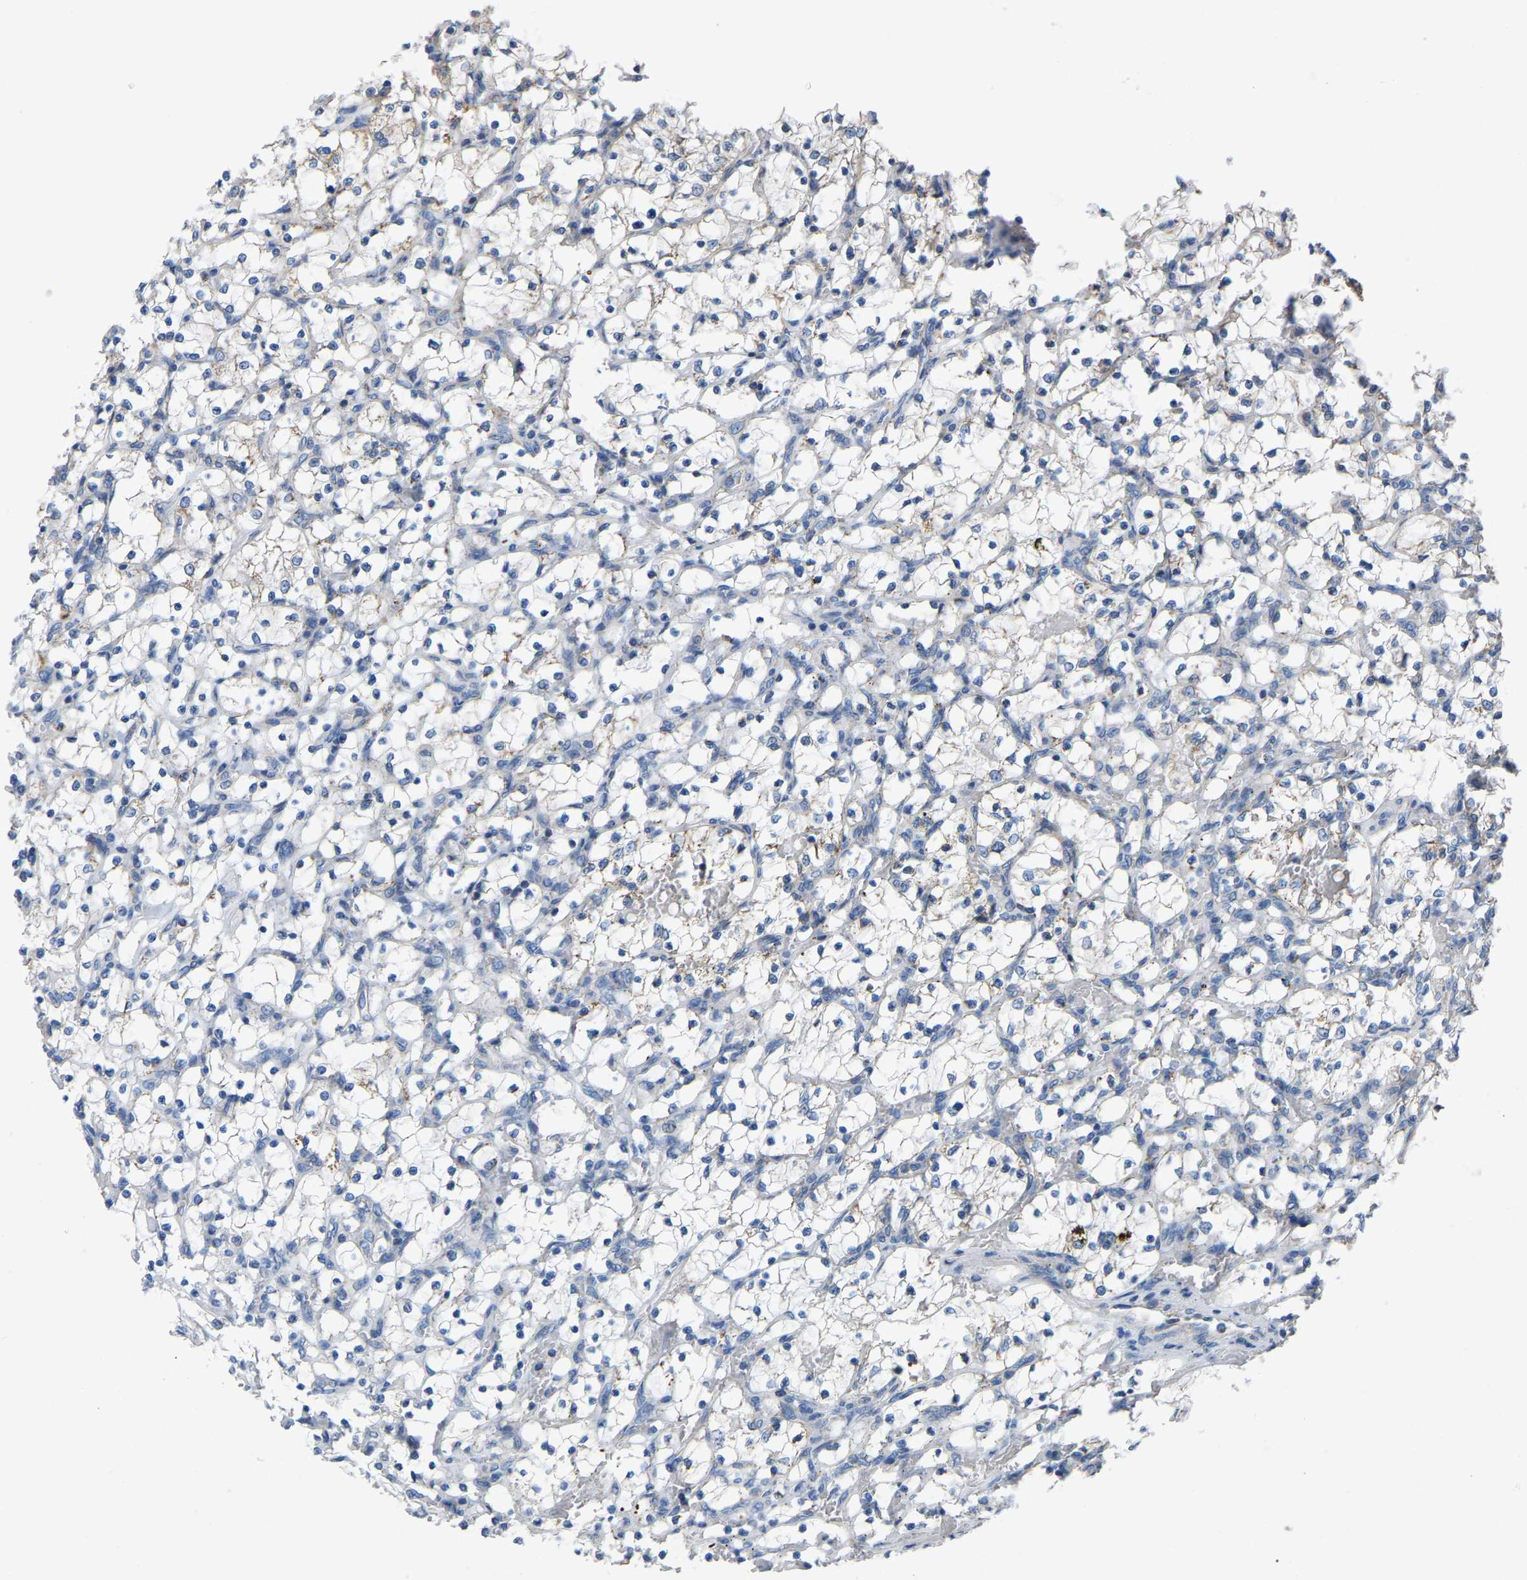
{"staining": {"intensity": "negative", "quantity": "none", "location": "none"}, "tissue": "renal cancer", "cell_type": "Tumor cells", "image_type": "cancer", "snomed": [{"axis": "morphology", "description": "Adenocarcinoma, NOS"}, {"axis": "topography", "description": "Kidney"}], "caption": "An image of adenocarcinoma (renal) stained for a protein reveals no brown staining in tumor cells.", "gene": "BCL10", "patient": {"sex": "female", "age": 69}}